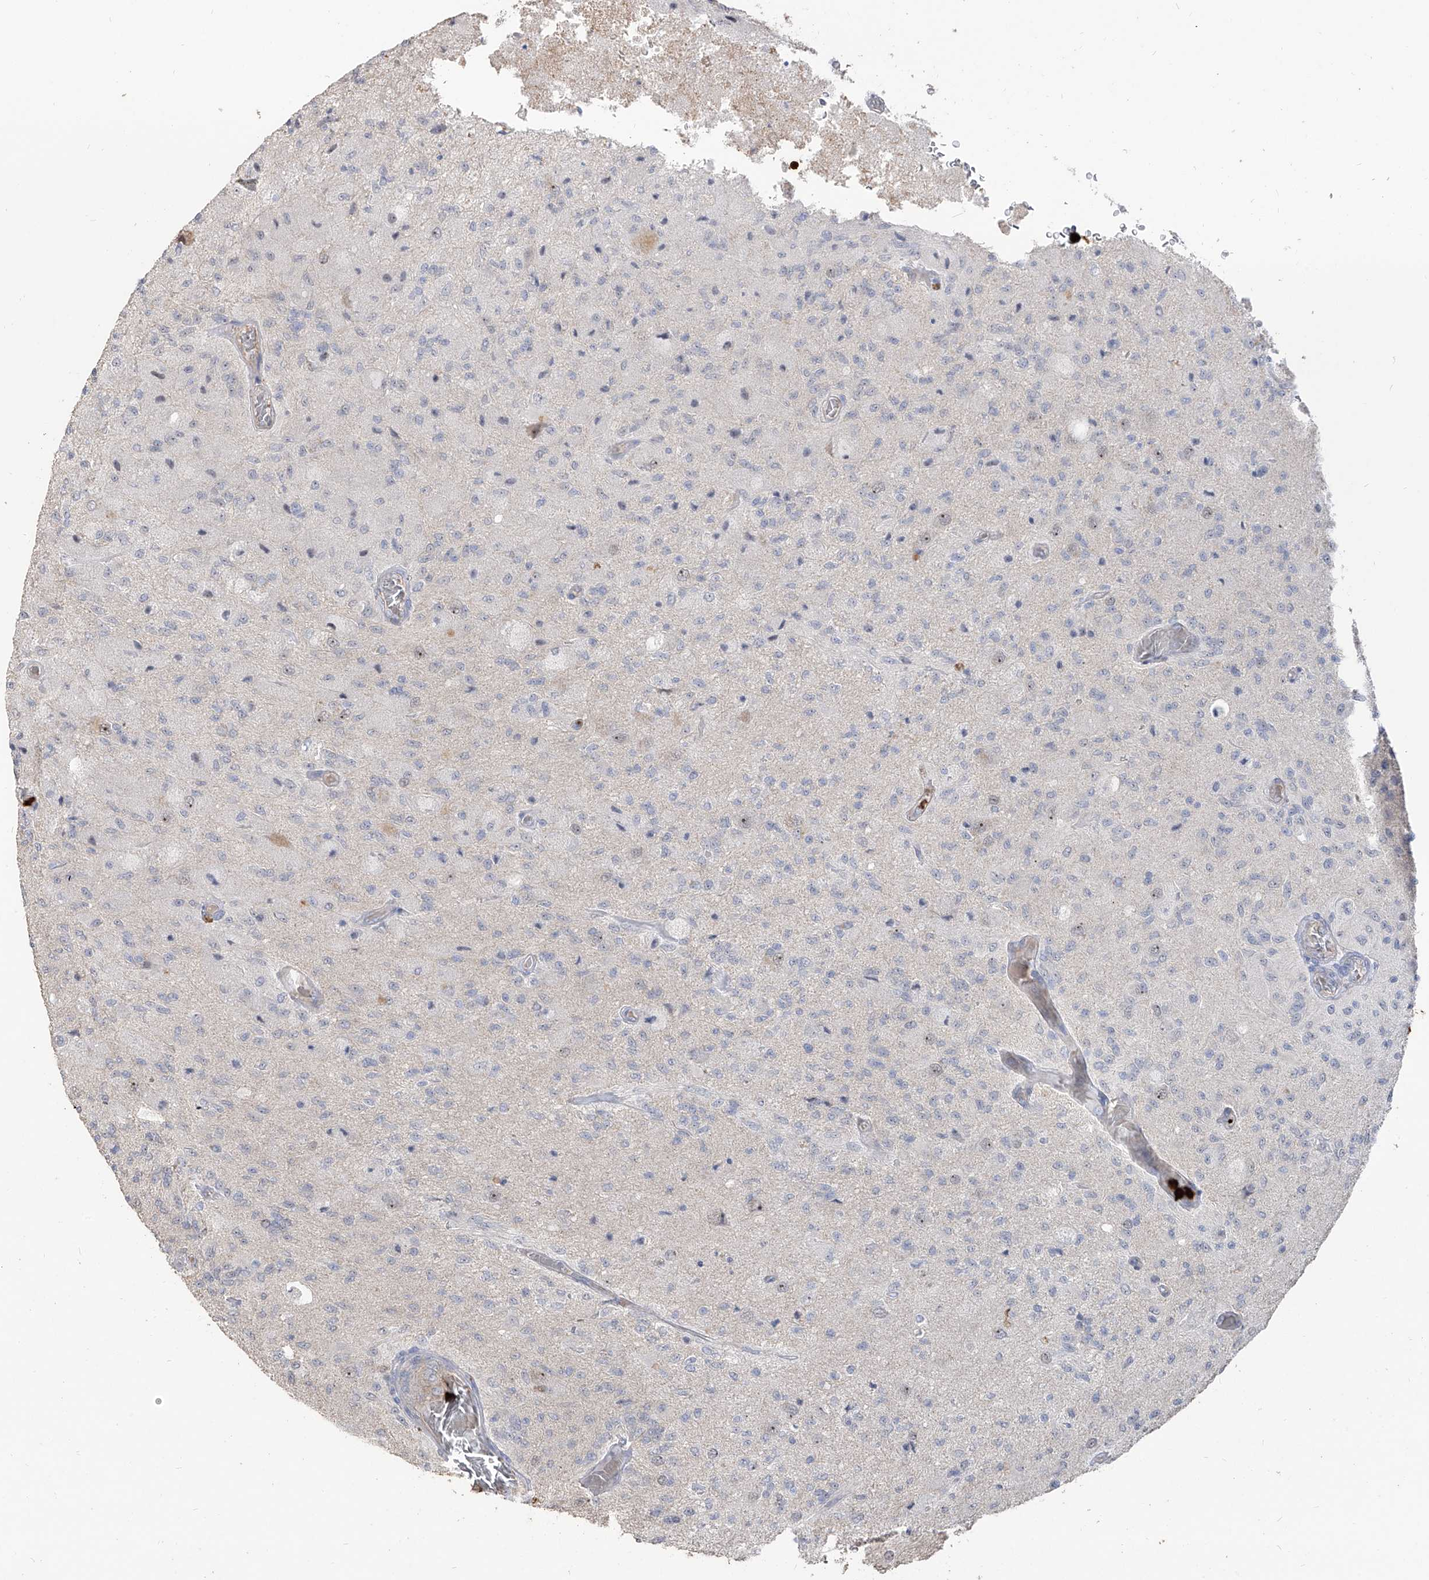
{"staining": {"intensity": "negative", "quantity": "none", "location": "none"}, "tissue": "glioma", "cell_type": "Tumor cells", "image_type": "cancer", "snomed": [{"axis": "morphology", "description": "Normal tissue, NOS"}, {"axis": "morphology", "description": "Glioma, malignant, High grade"}, {"axis": "topography", "description": "Cerebral cortex"}], "caption": "Tumor cells show no significant expression in glioma.", "gene": "ZNF227", "patient": {"sex": "male", "age": 77}}